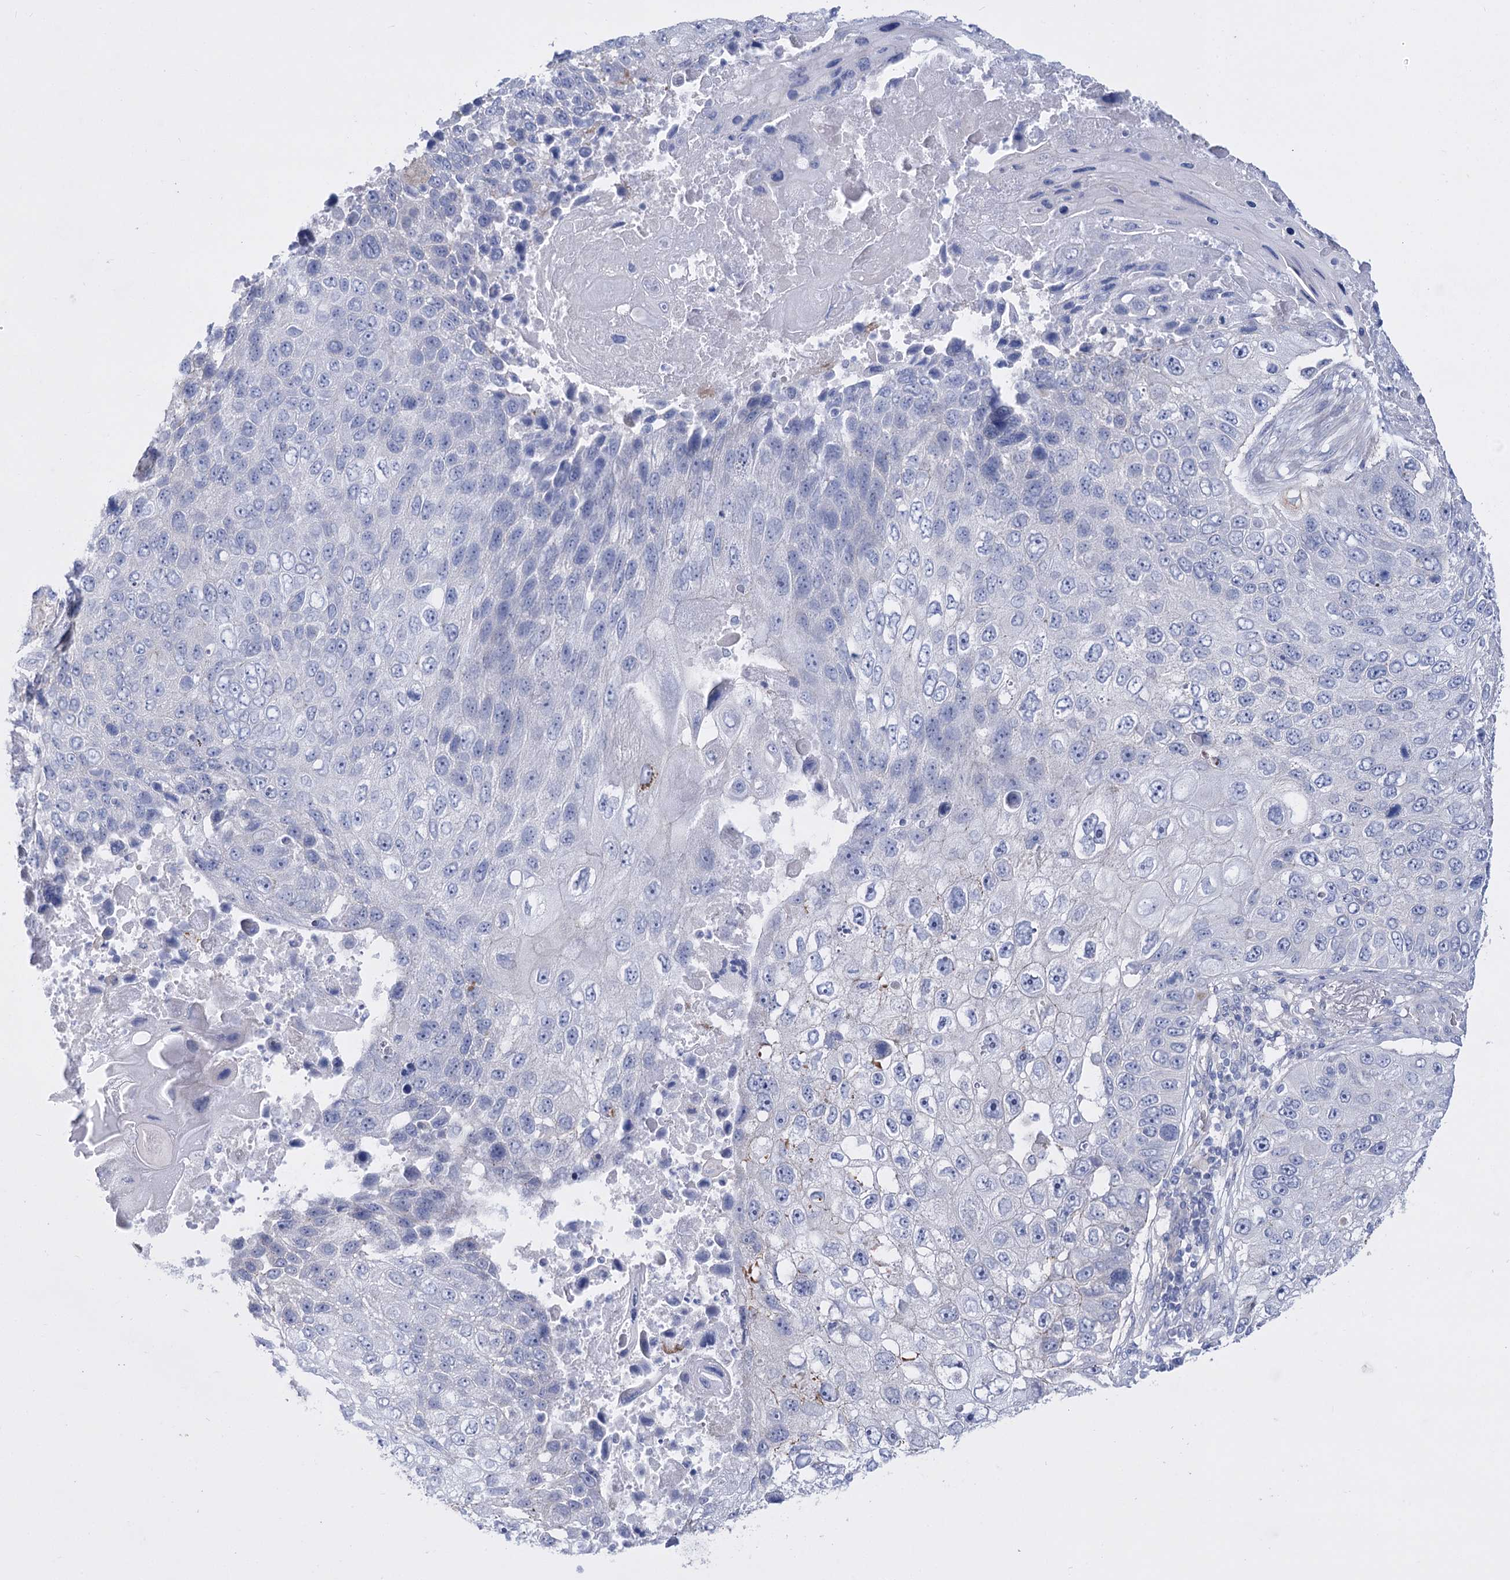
{"staining": {"intensity": "negative", "quantity": "none", "location": "none"}, "tissue": "lung cancer", "cell_type": "Tumor cells", "image_type": "cancer", "snomed": [{"axis": "morphology", "description": "Squamous cell carcinoma, NOS"}, {"axis": "topography", "description": "Lung"}], "caption": "Immunohistochemistry (IHC) micrograph of human lung cancer (squamous cell carcinoma) stained for a protein (brown), which reveals no expression in tumor cells.", "gene": "LRRC34", "patient": {"sex": "male", "age": 61}}